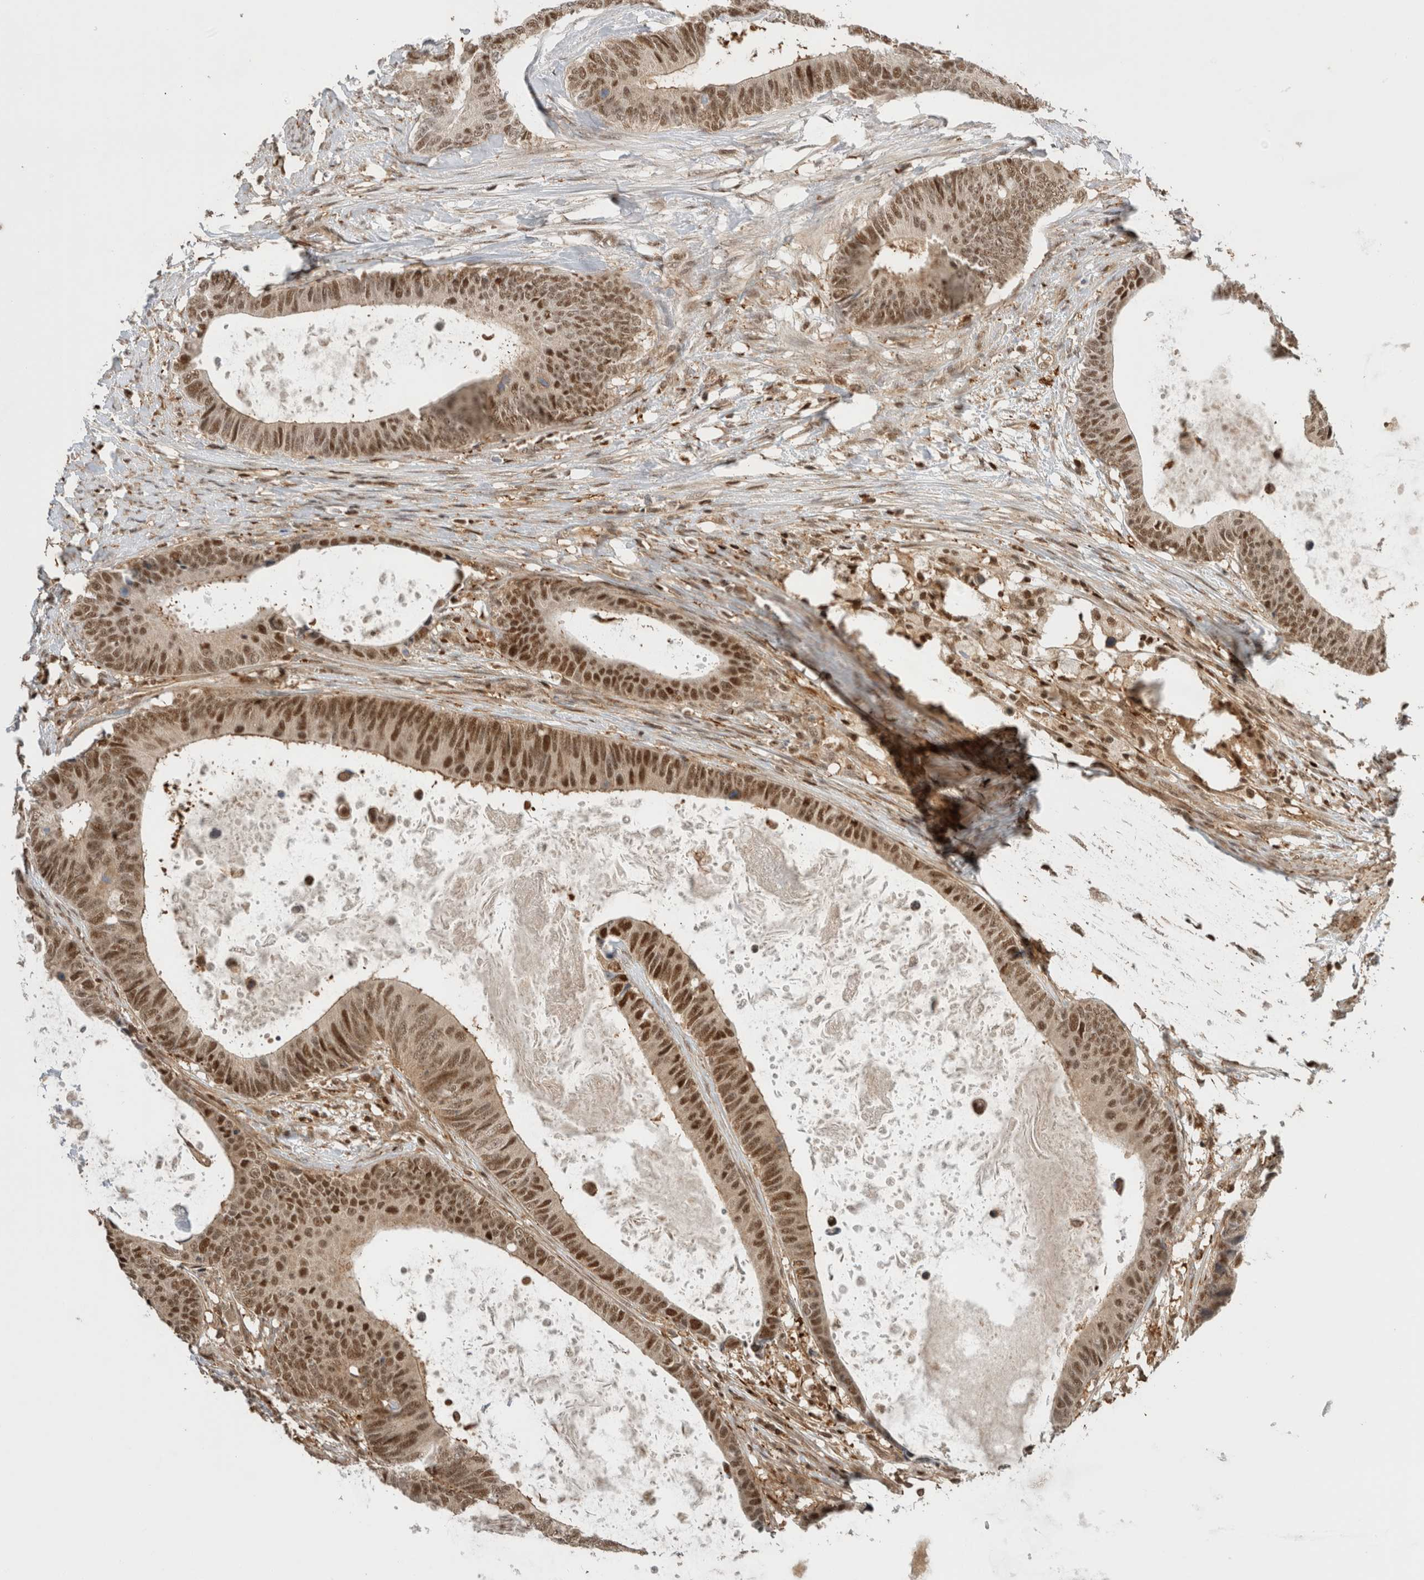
{"staining": {"intensity": "moderate", "quantity": ">75%", "location": "nuclear"}, "tissue": "colorectal cancer", "cell_type": "Tumor cells", "image_type": "cancer", "snomed": [{"axis": "morphology", "description": "Adenocarcinoma, NOS"}, {"axis": "topography", "description": "Colon"}], "caption": "A histopathology image showing moderate nuclear expression in about >75% of tumor cells in colorectal cancer, as visualized by brown immunohistochemical staining.", "gene": "SNRNP40", "patient": {"sex": "male", "age": 56}}